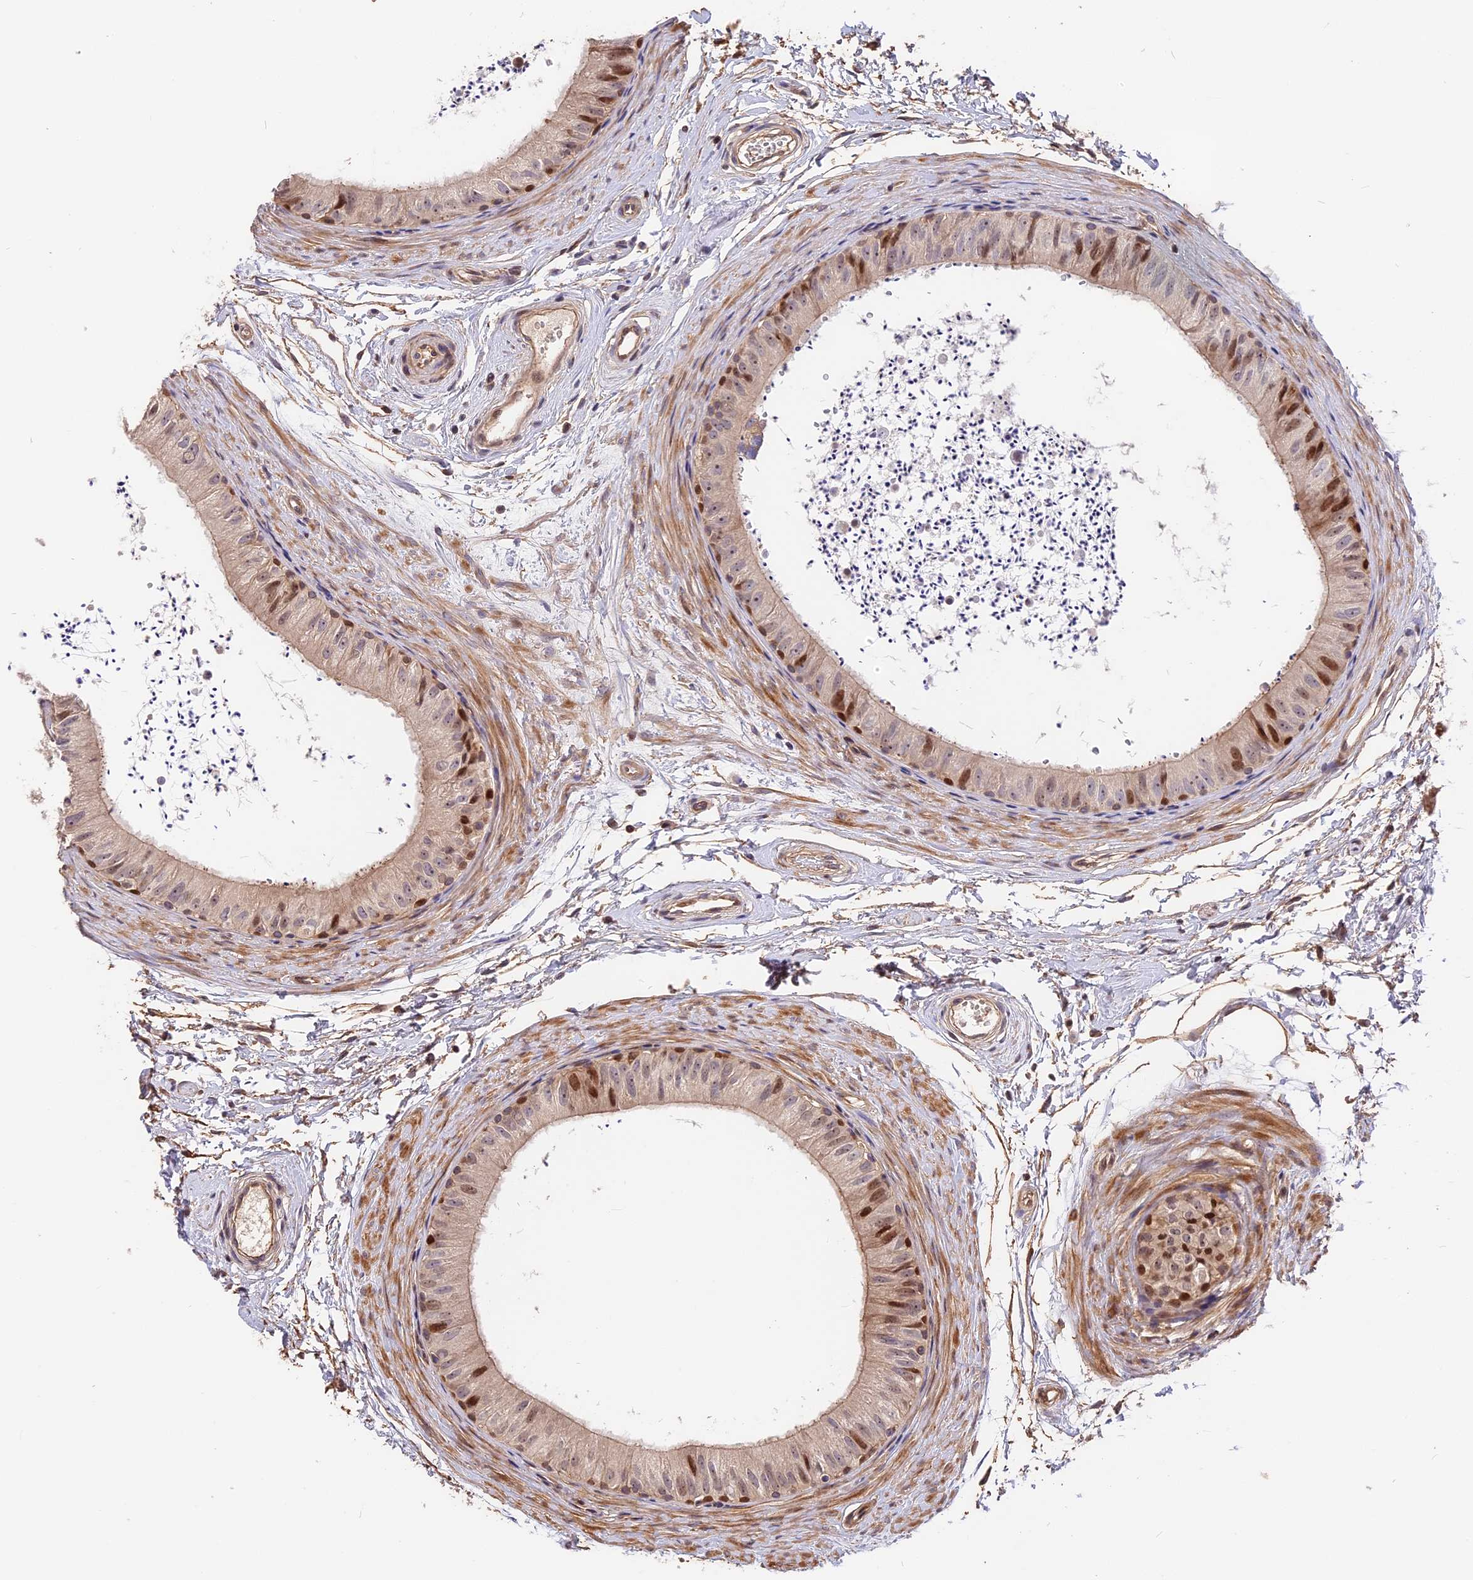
{"staining": {"intensity": "moderate", "quantity": "<25%", "location": "cytoplasmic/membranous,nuclear"}, "tissue": "epididymis", "cell_type": "Glandular cells", "image_type": "normal", "snomed": [{"axis": "morphology", "description": "Normal tissue, NOS"}, {"axis": "topography", "description": "Epididymis"}], "caption": "A brown stain shows moderate cytoplasmic/membranous,nuclear expression of a protein in glandular cells of unremarkable epididymis.", "gene": "ARHGAP17", "patient": {"sex": "male", "age": 56}}